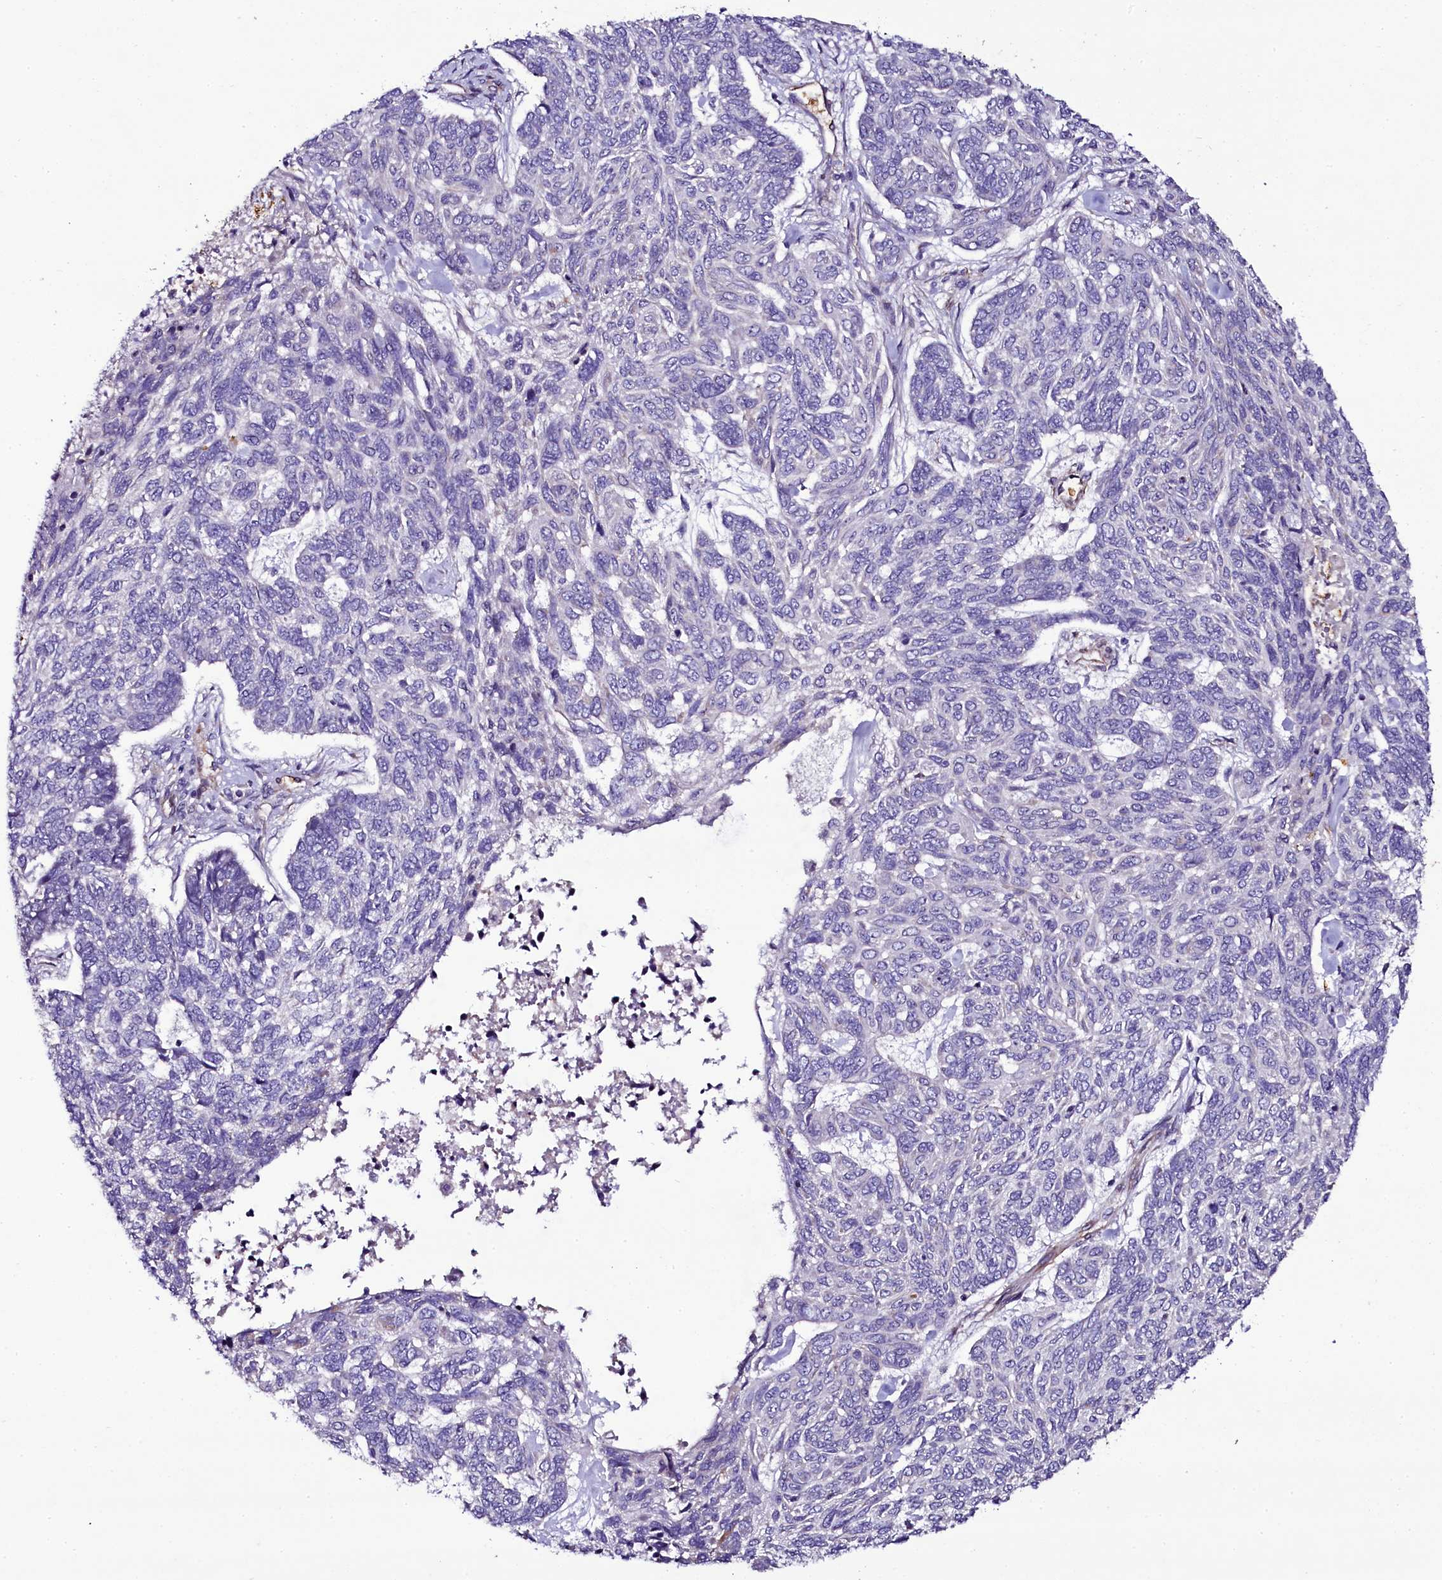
{"staining": {"intensity": "negative", "quantity": "none", "location": "none"}, "tissue": "skin cancer", "cell_type": "Tumor cells", "image_type": "cancer", "snomed": [{"axis": "morphology", "description": "Basal cell carcinoma"}, {"axis": "topography", "description": "Skin"}], "caption": "This is a image of immunohistochemistry (IHC) staining of skin cancer (basal cell carcinoma), which shows no positivity in tumor cells.", "gene": "MEX3C", "patient": {"sex": "female", "age": 65}}